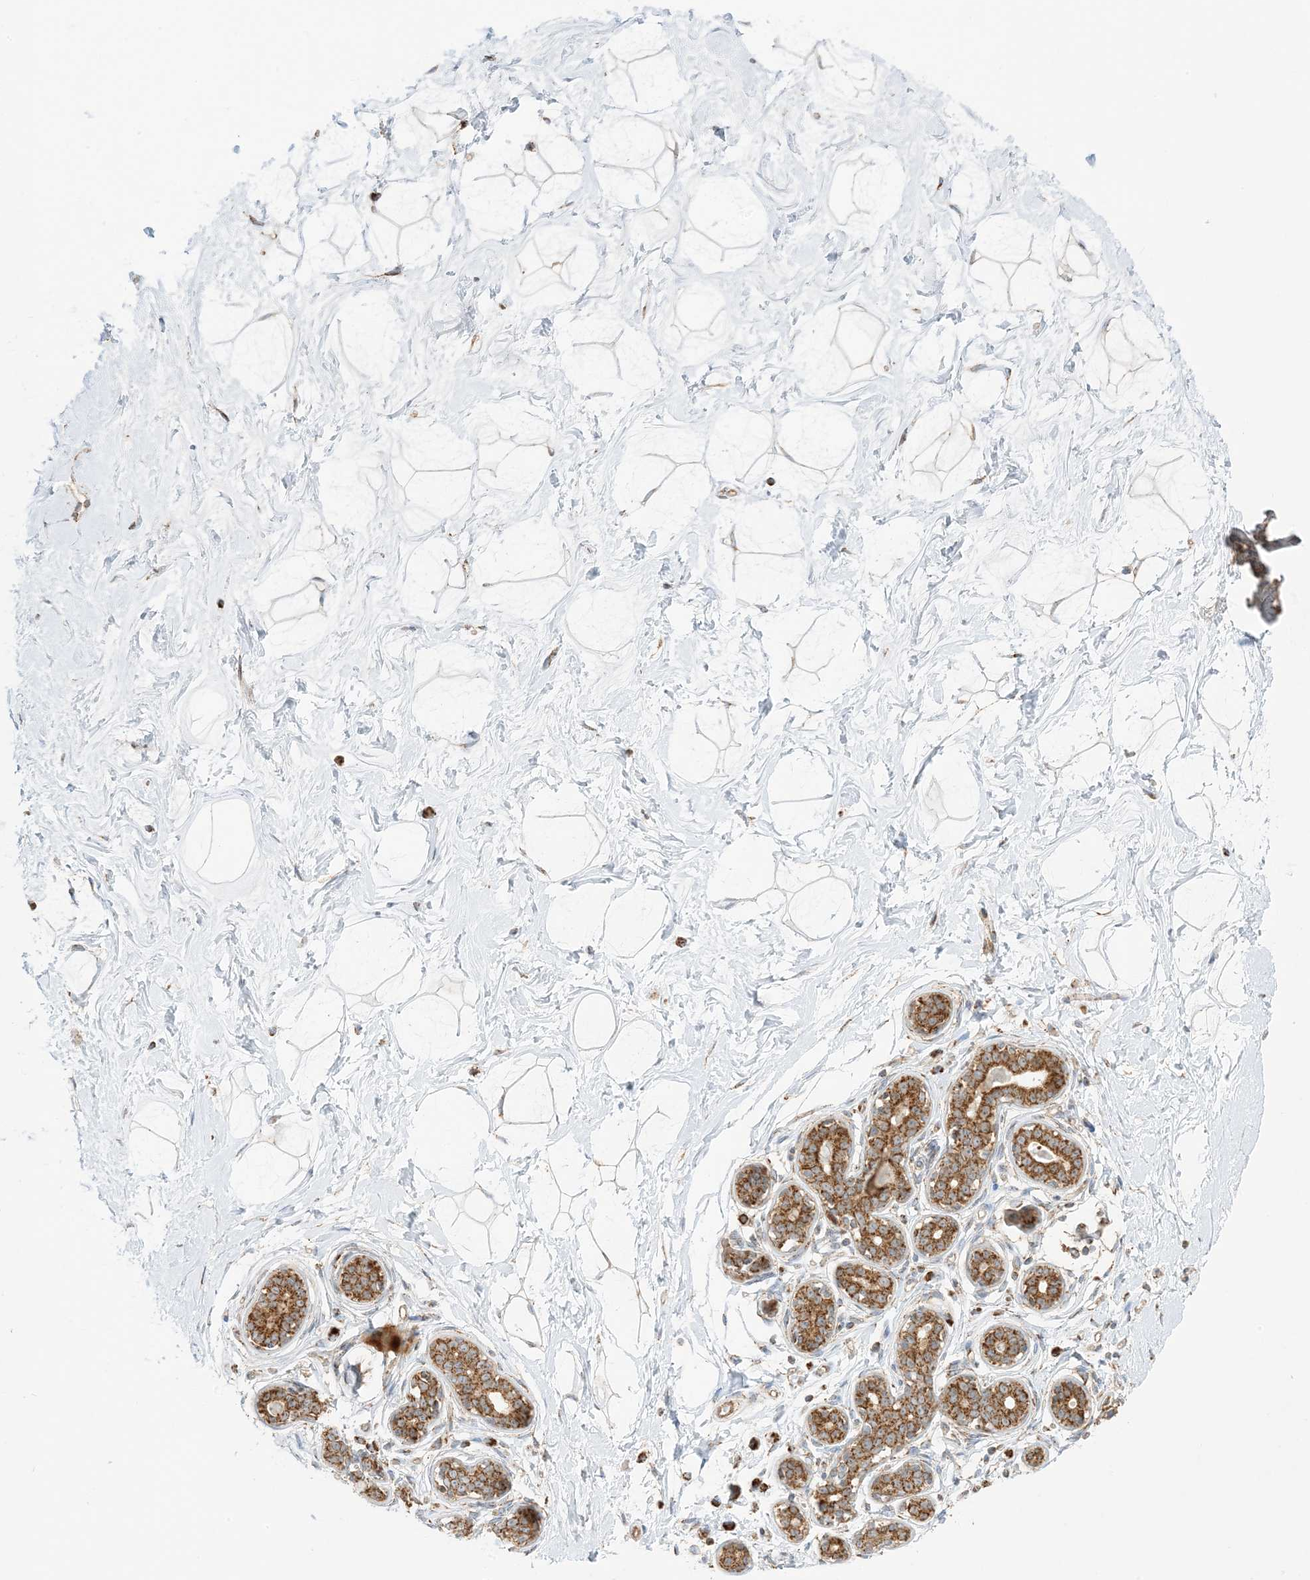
{"staining": {"intensity": "moderate", "quantity": "25%-75%", "location": "cytoplasmic/membranous"}, "tissue": "breast", "cell_type": "Adipocytes", "image_type": "normal", "snomed": [{"axis": "morphology", "description": "Normal tissue, NOS"}, {"axis": "morphology", "description": "Adenoma, NOS"}, {"axis": "topography", "description": "Breast"}], "caption": "High-magnification brightfield microscopy of normal breast stained with DAB (brown) and counterstained with hematoxylin (blue). adipocytes exhibit moderate cytoplasmic/membranous staining is appreciated in about25%-75% of cells.", "gene": "N4BP3", "patient": {"sex": "female", "age": 23}}